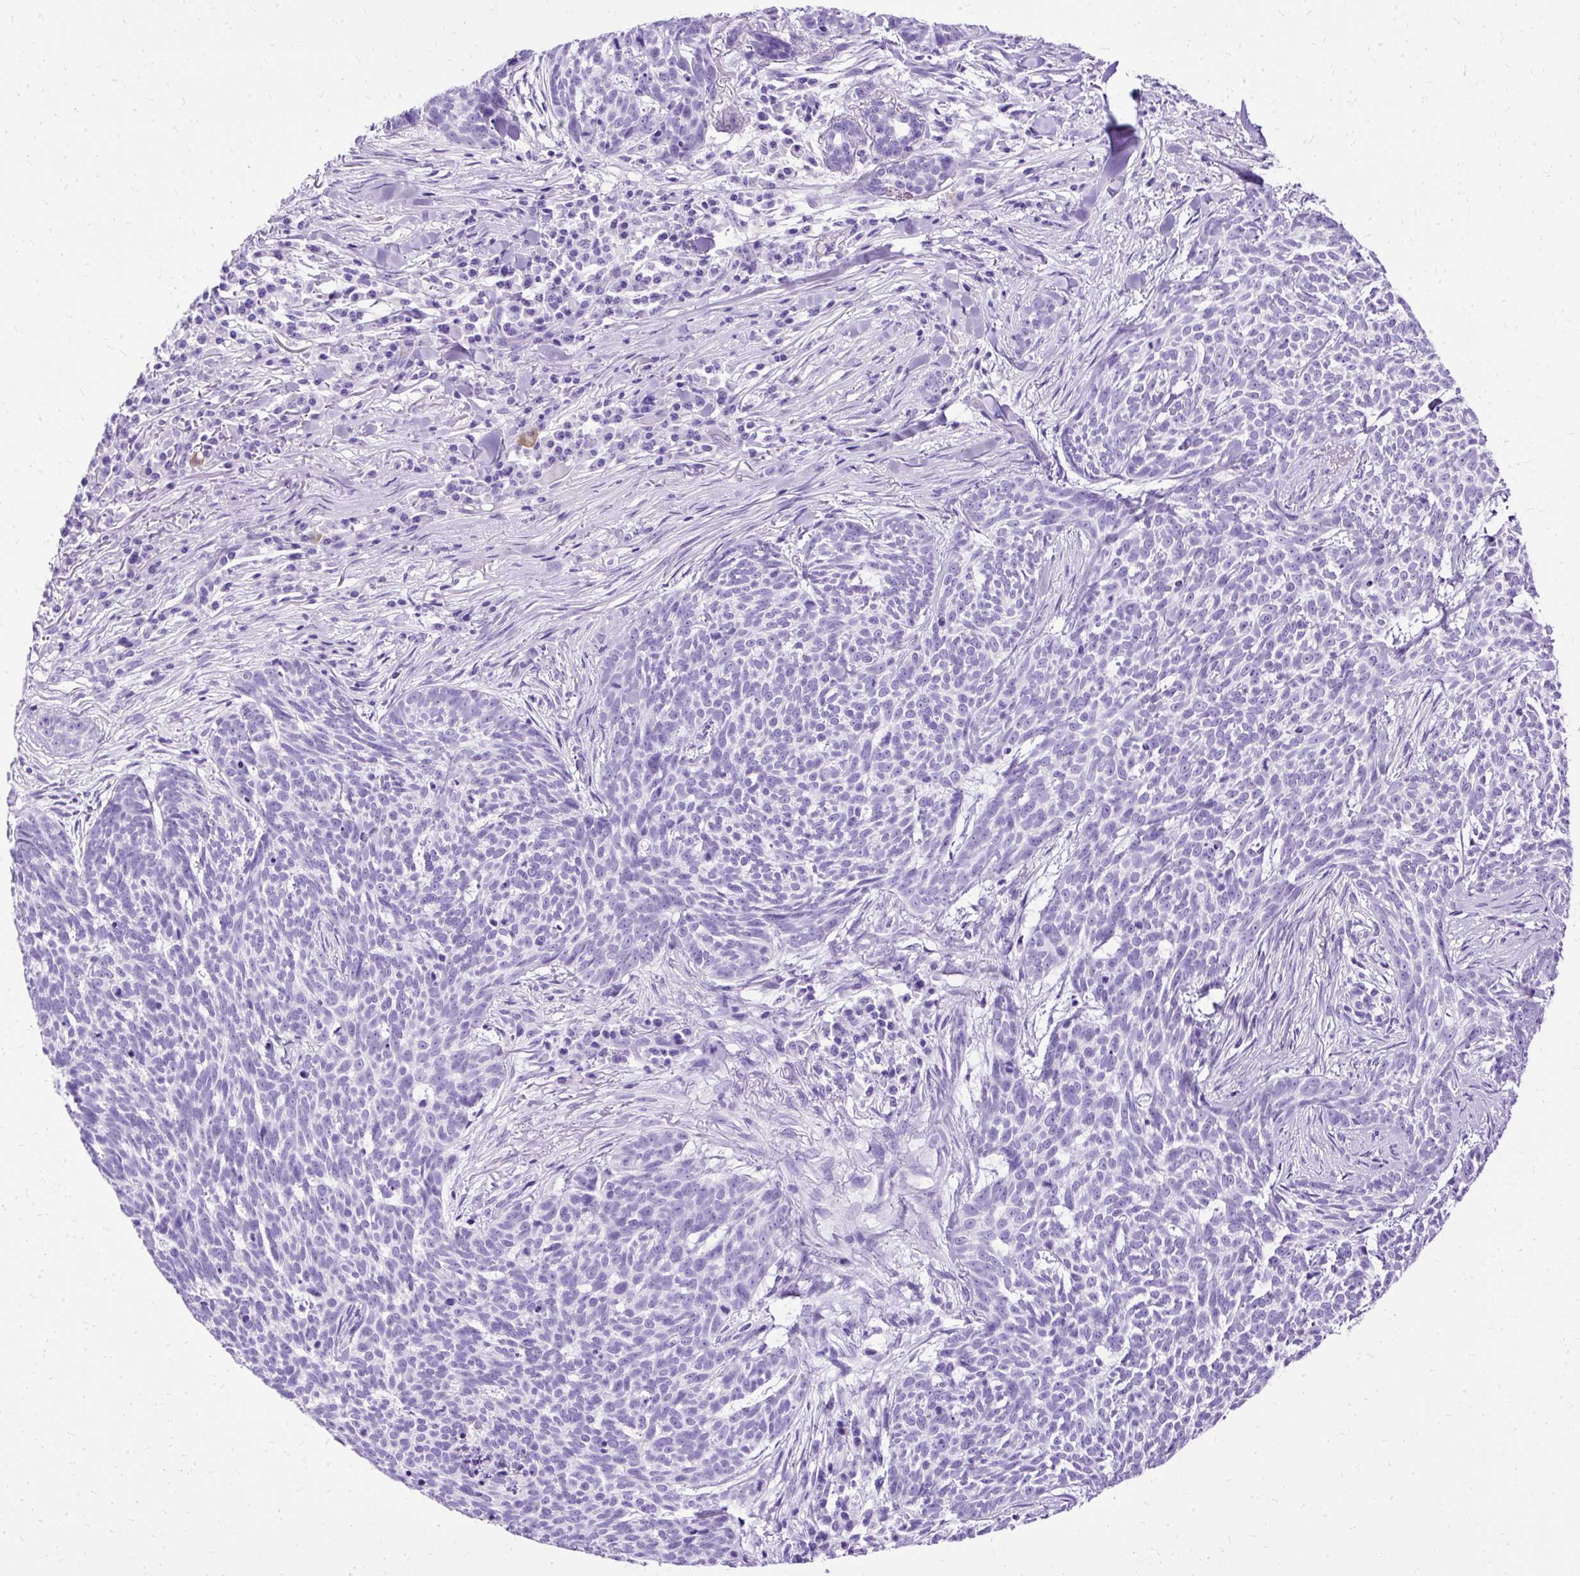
{"staining": {"intensity": "negative", "quantity": "none", "location": "none"}, "tissue": "skin cancer", "cell_type": "Tumor cells", "image_type": "cancer", "snomed": [{"axis": "morphology", "description": "Basal cell carcinoma"}, {"axis": "topography", "description": "Skin"}], "caption": "High power microscopy histopathology image of an immunohistochemistry (IHC) micrograph of skin cancer (basal cell carcinoma), revealing no significant expression in tumor cells.", "gene": "SLC8A2", "patient": {"sex": "female", "age": 93}}